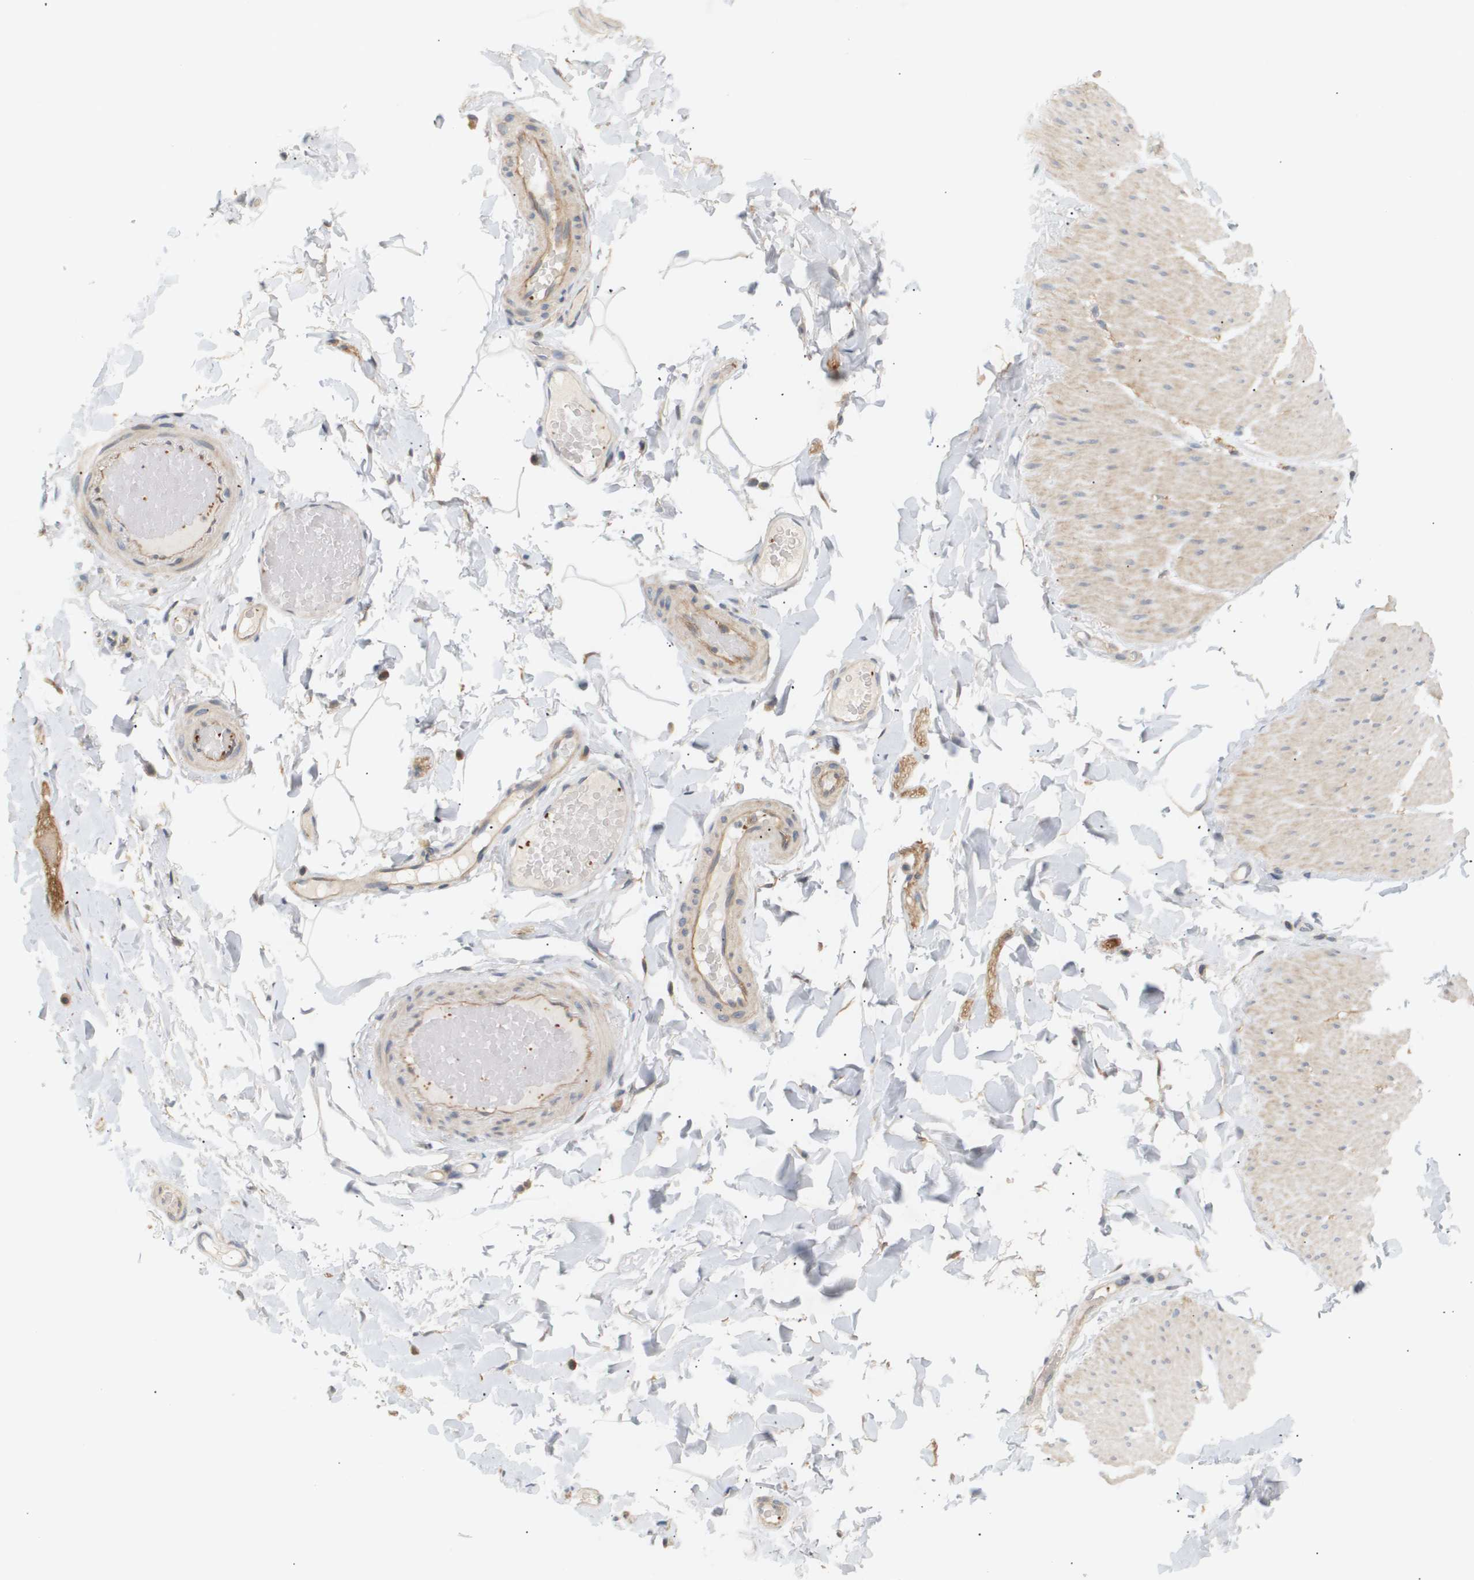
{"staining": {"intensity": "weak", "quantity": ">75%", "location": "cytoplasmic/membranous"}, "tissue": "smooth muscle", "cell_type": "Smooth muscle cells", "image_type": "normal", "snomed": [{"axis": "morphology", "description": "Normal tissue, NOS"}, {"axis": "topography", "description": "Smooth muscle"}, {"axis": "topography", "description": "Colon"}], "caption": "Weak cytoplasmic/membranous staining for a protein is appreciated in approximately >75% of smooth muscle cells of unremarkable smooth muscle using IHC.", "gene": "CORO2B", "patient": {"sex": "male", "age": 67}}